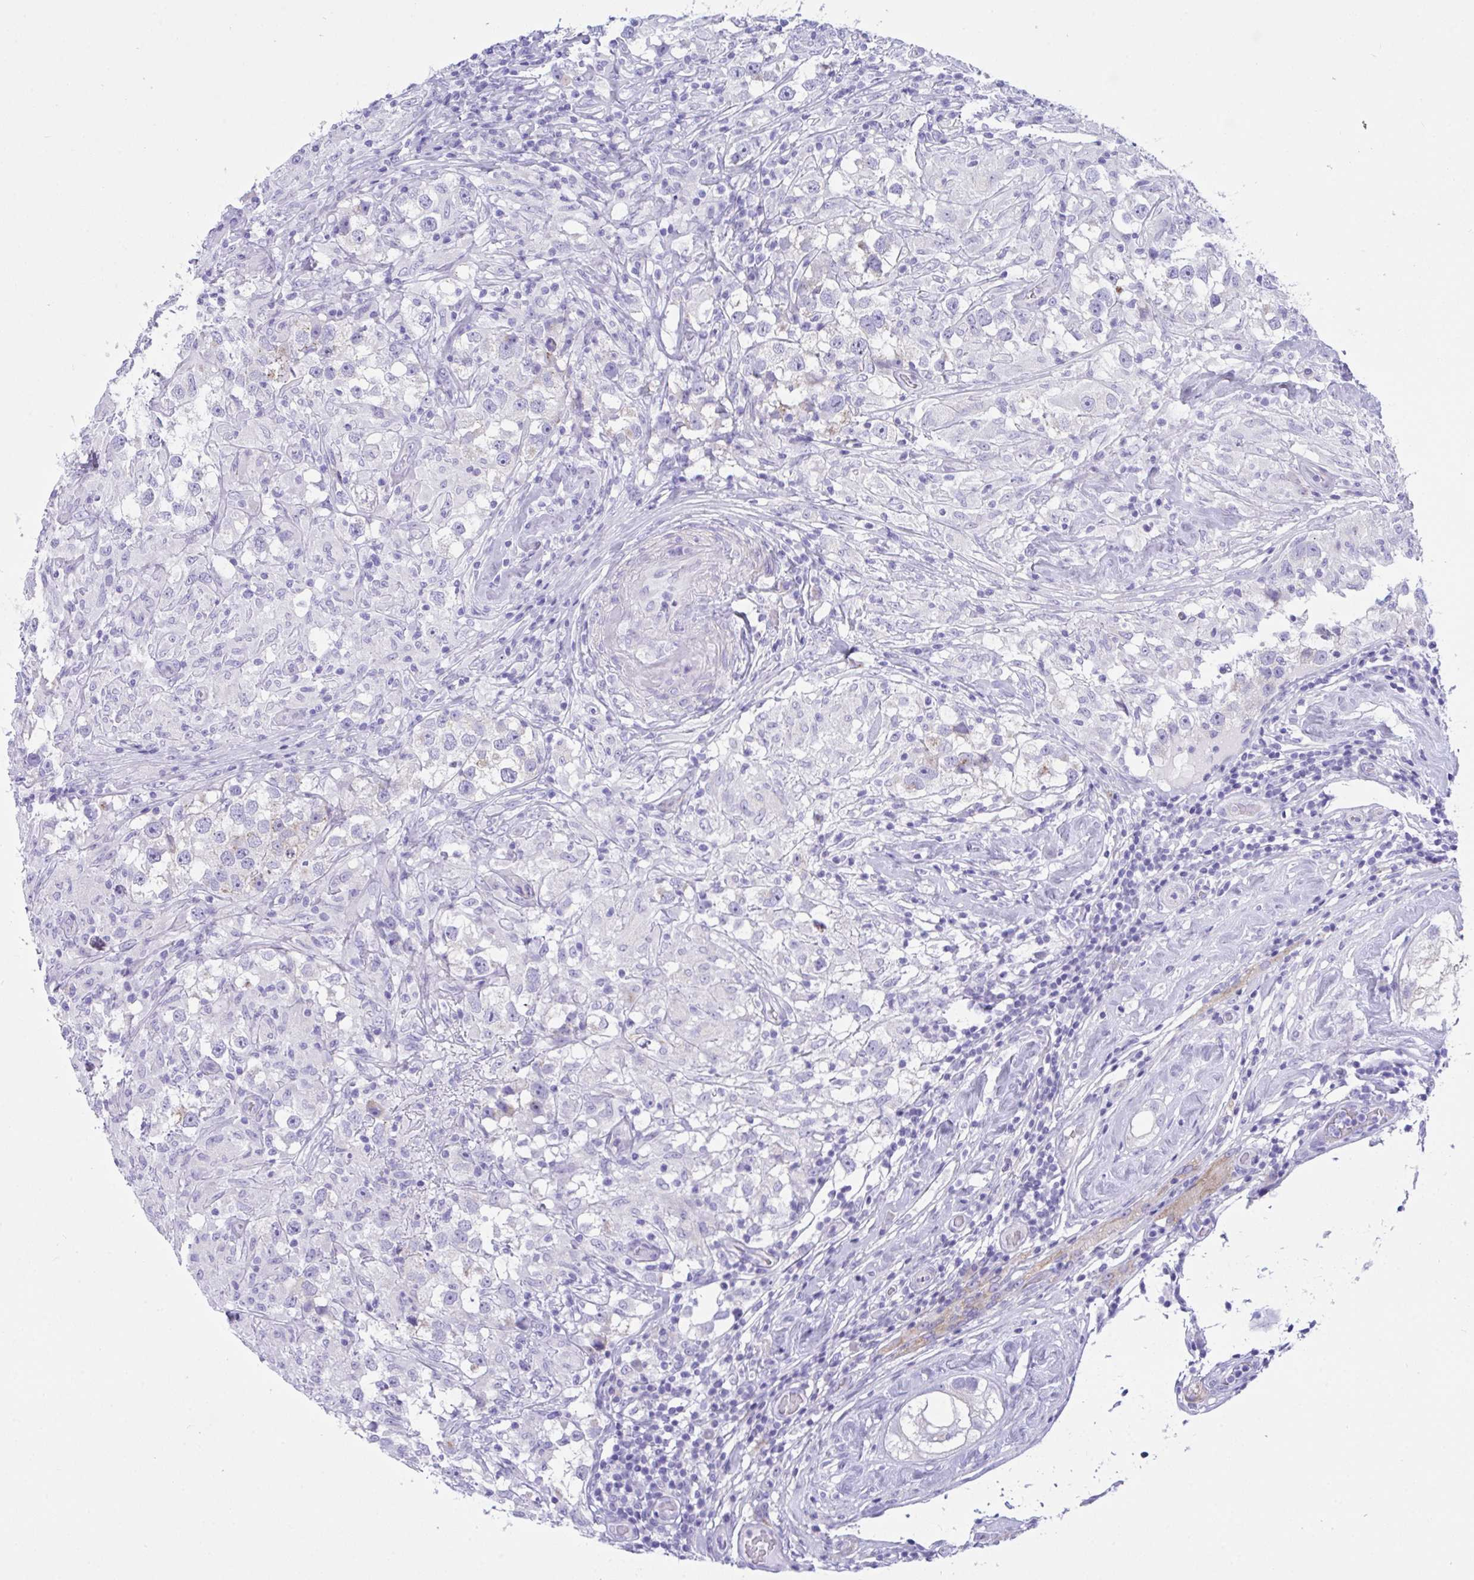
{"staining": {"intensity": "negative", "quantity": "none", "location": "none"}, "tissue": "testis cancer", "cell_type": "Tumor cells", "image_type": "cancer", "snomed": [{"axis": "morphology", "description": "Seminoma, NOS"}, {"axis": "topography", "description": "Testis"}], "caption": "This is an immunohistochemistry micrograph of seminoma (testis). There is no expression in tumor cells.", "gene": "TMEM106B", "patient": {"sex": "male", "age": 46}}